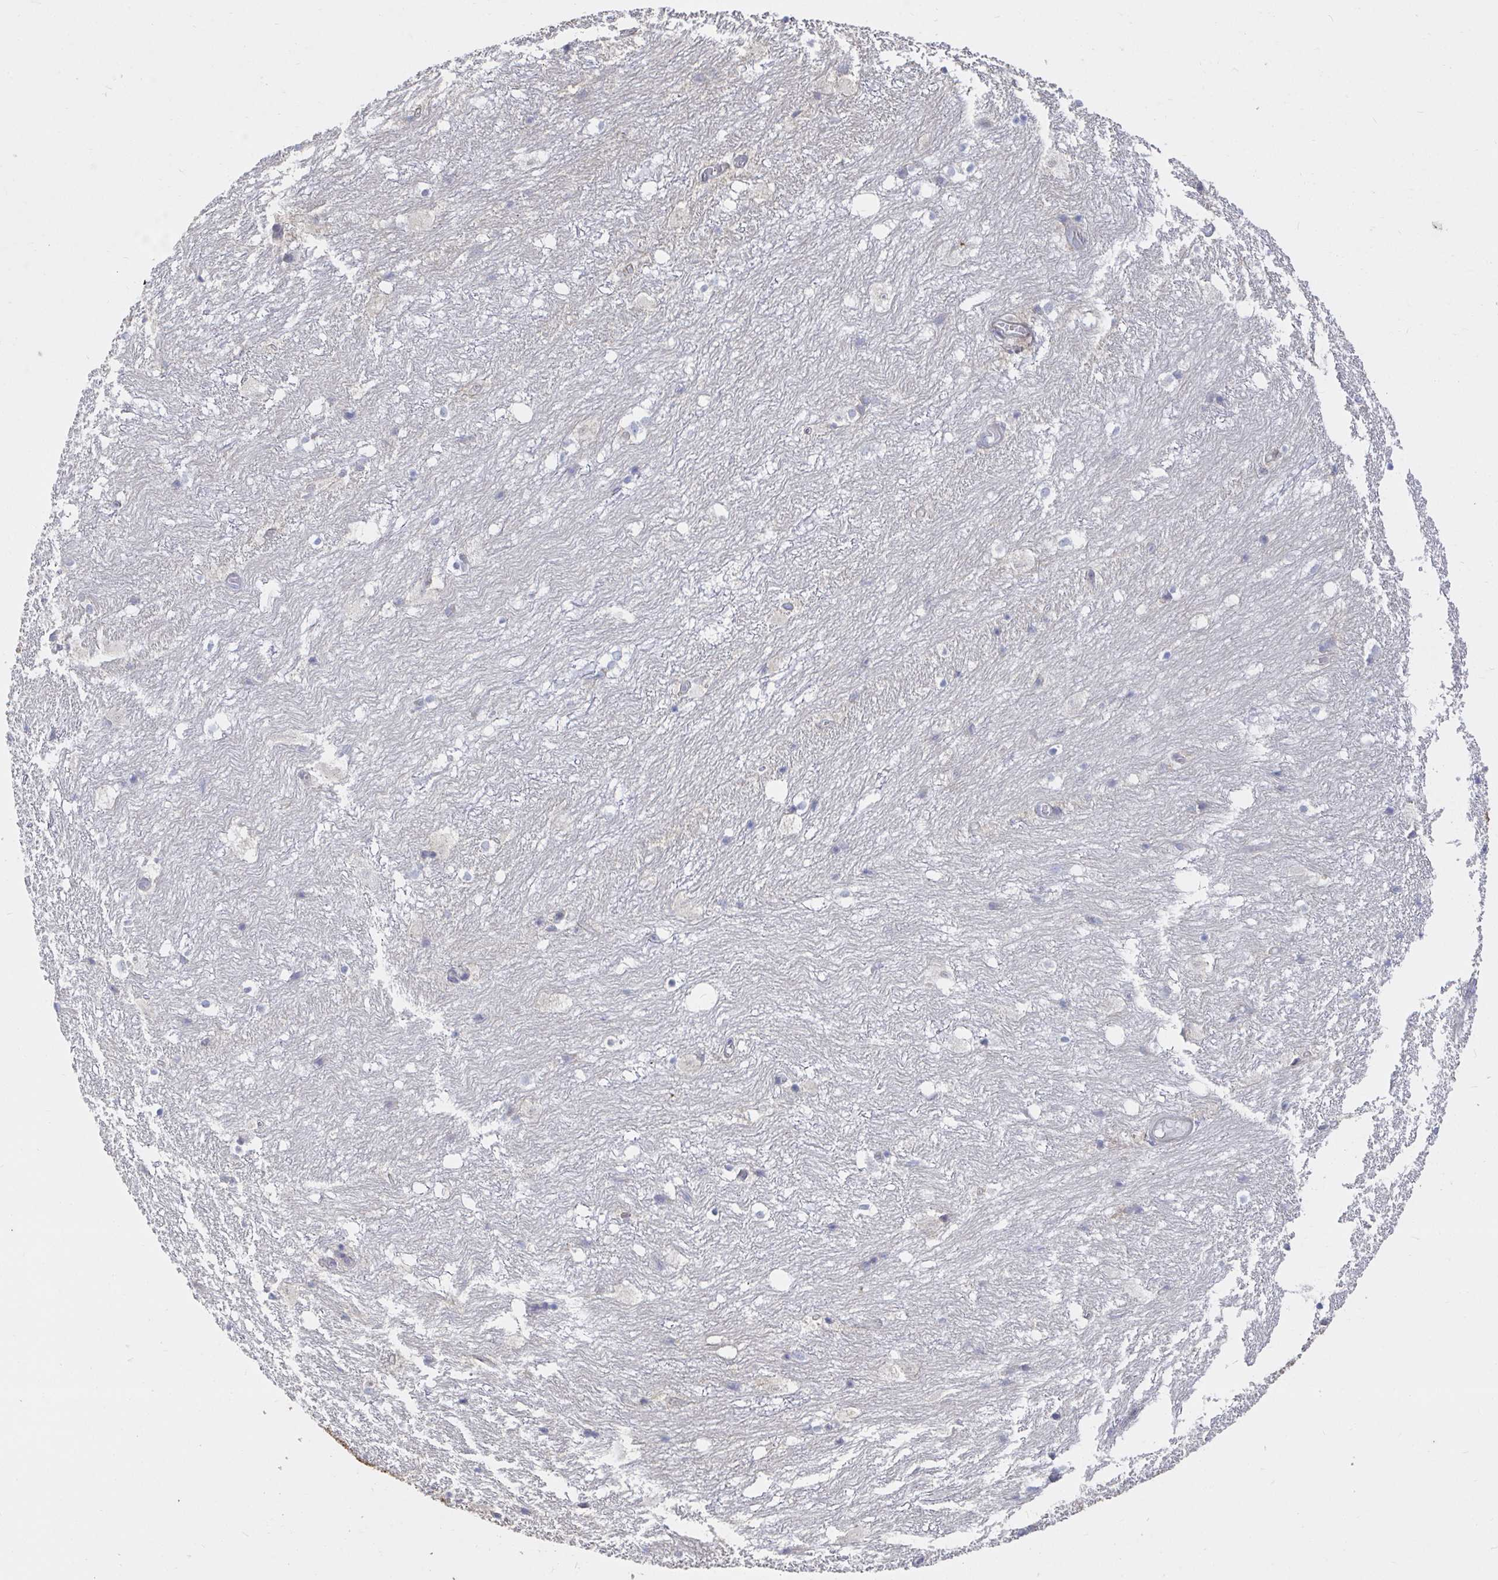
{"staining": {"intensity": "negative", "quantity": "none", "location": "none"}, "tissue": "hippocampus", "cell_type": "Glial cells", "image_type": "normal", "snomed": [{"axis": "morphology", "description": "Normal tissue, NOS"}, {"axis": "topography", "description": "Hippocampus"}], "caption": "The immunohistochemistry micrograph has no significant staining in glial cells of hippocampus.", "gene": "SSH2", "patient": {"sex": "female", "age": 52}}